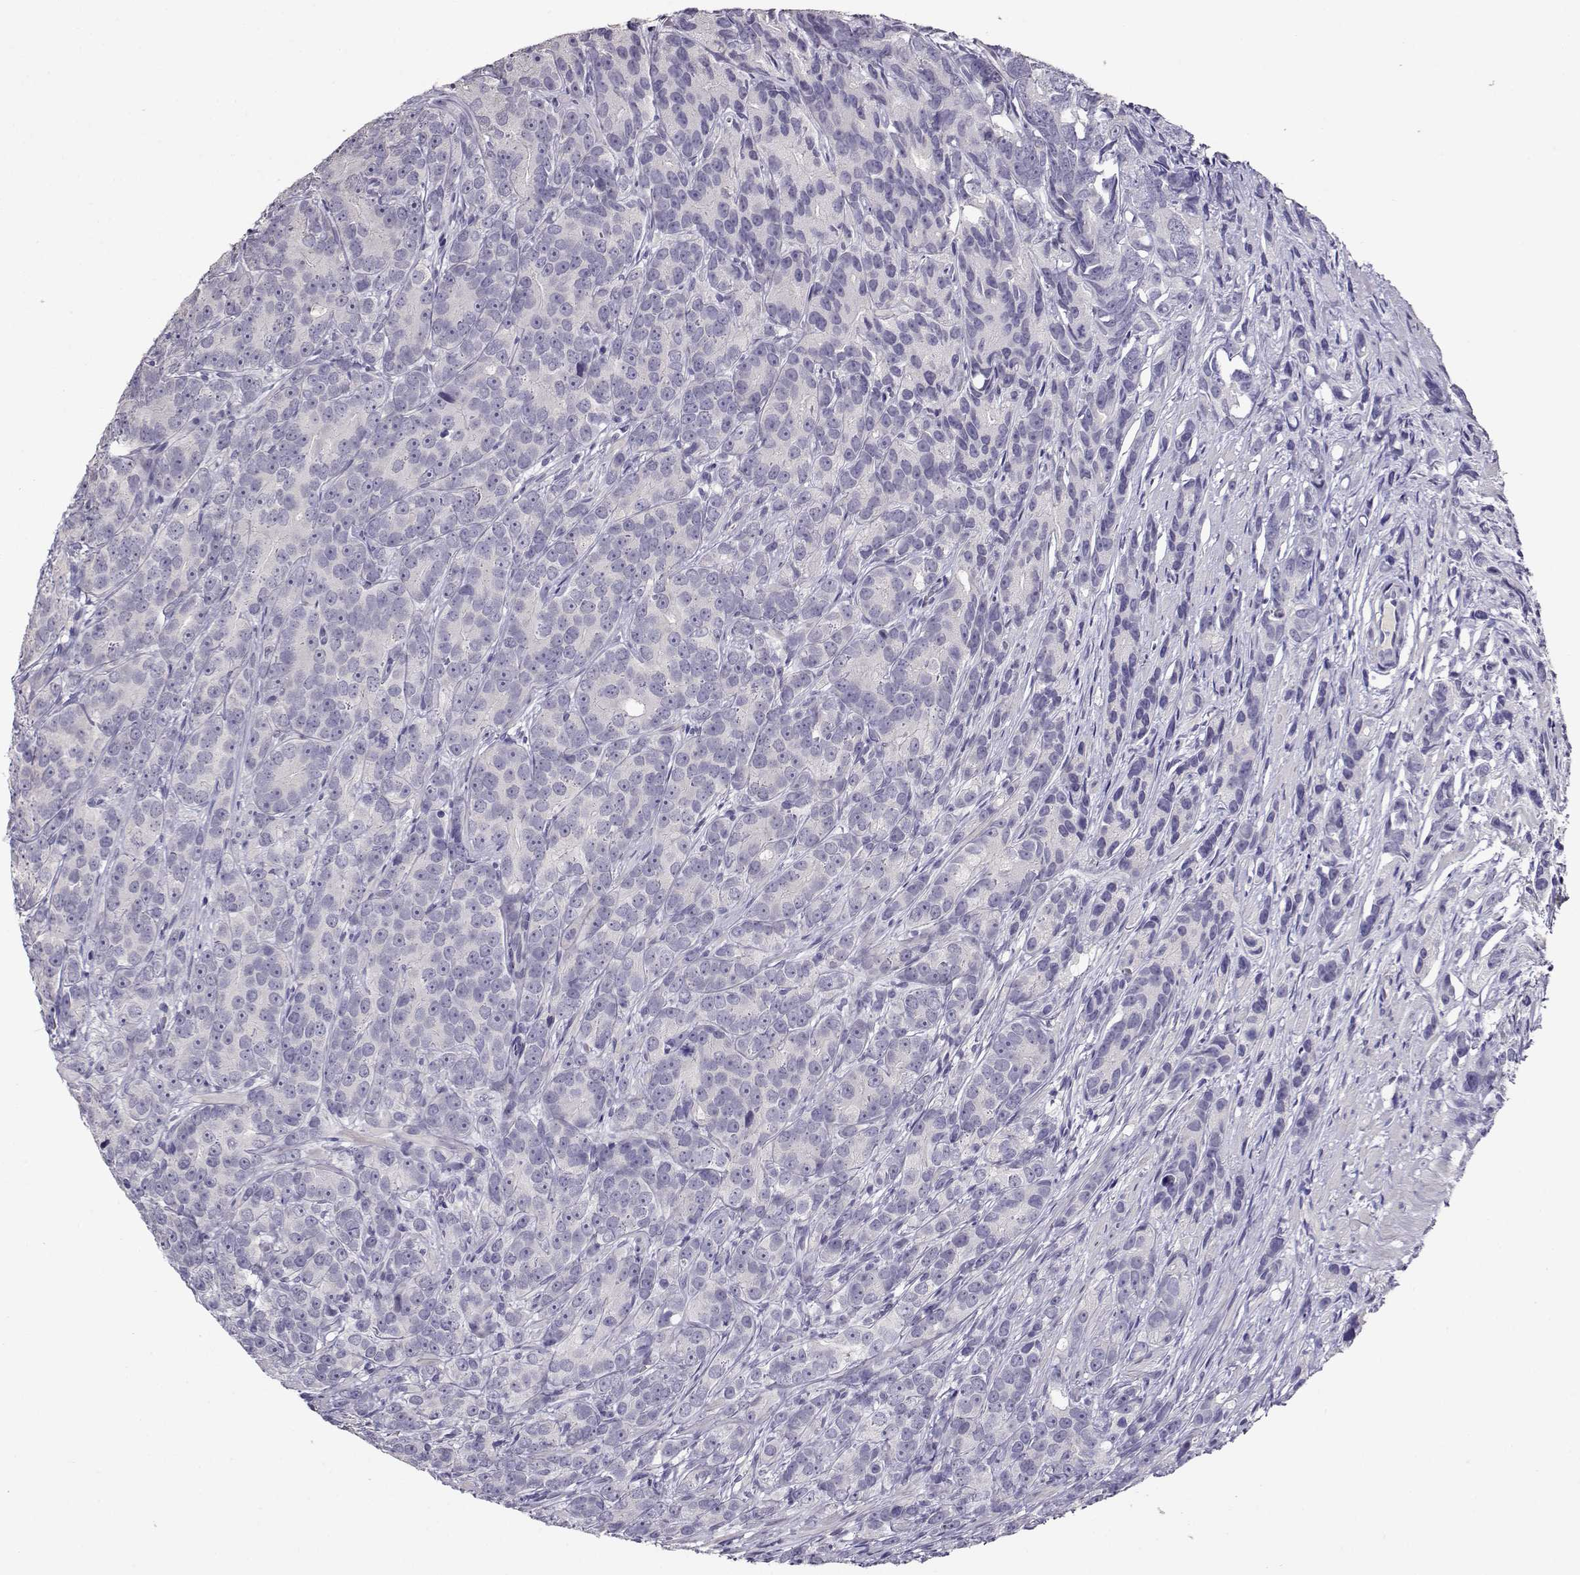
{"staining": {"intensity": "negative", "quantity": "none", "location": "none"}, "tissue": "prostate cancer", "cell_type": "Tumor cells", "image_type": "cancer", "snomed": [{"axis": "morphology", "description": "Adenocarcinoma, High grade"}, {"axis": "topography", "description": "Prostate"}], "caption": "A histopathology image of prostate cancer (adenocarcinoma (high-grade)) stained for a protein displays no brown staining in tumor cells.", "gene": "RHOXF2", "patient": {"sex": "male", "age": 90}}